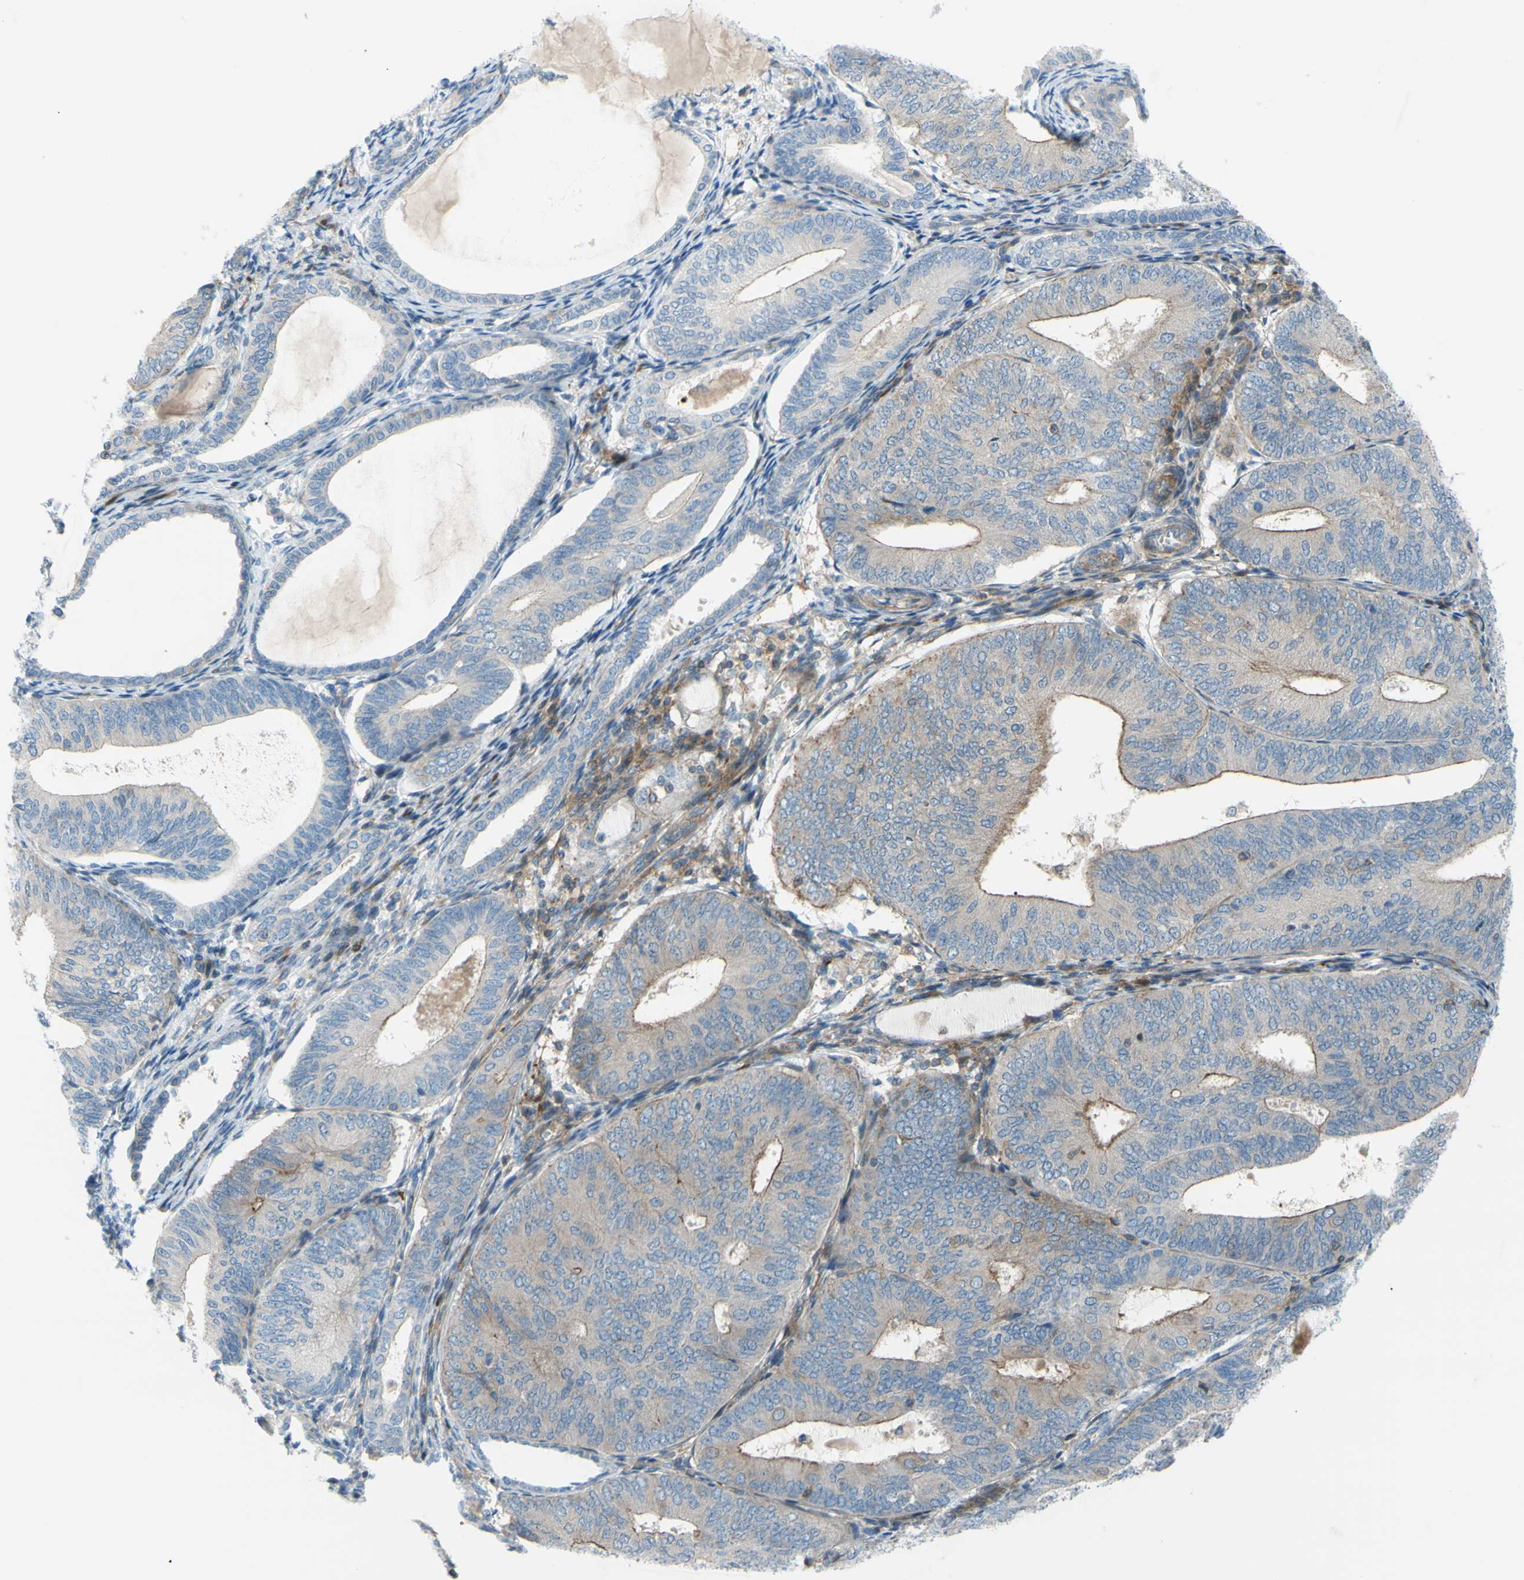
{"staining": {"intensity": "moderate", "quantity": "25%-75%", "location": "cytoplasmic/membranous"}, "tissue": "endometrial cancer", "cell_type": "Tumor cells", "image_type": "cancer", "snomed": [{"axis": "morphology", "description": "Adenocarcinoma, NOS"}, {"axis": "topography", "description": "Endometrium"}], "caption": "A brown stain labels moderate cytoplasmic/membranous expression of a protein in human endometrial cancer tumor cells.", "gene": "PAK2", "patient": {"sex": "female", "age": 81}}